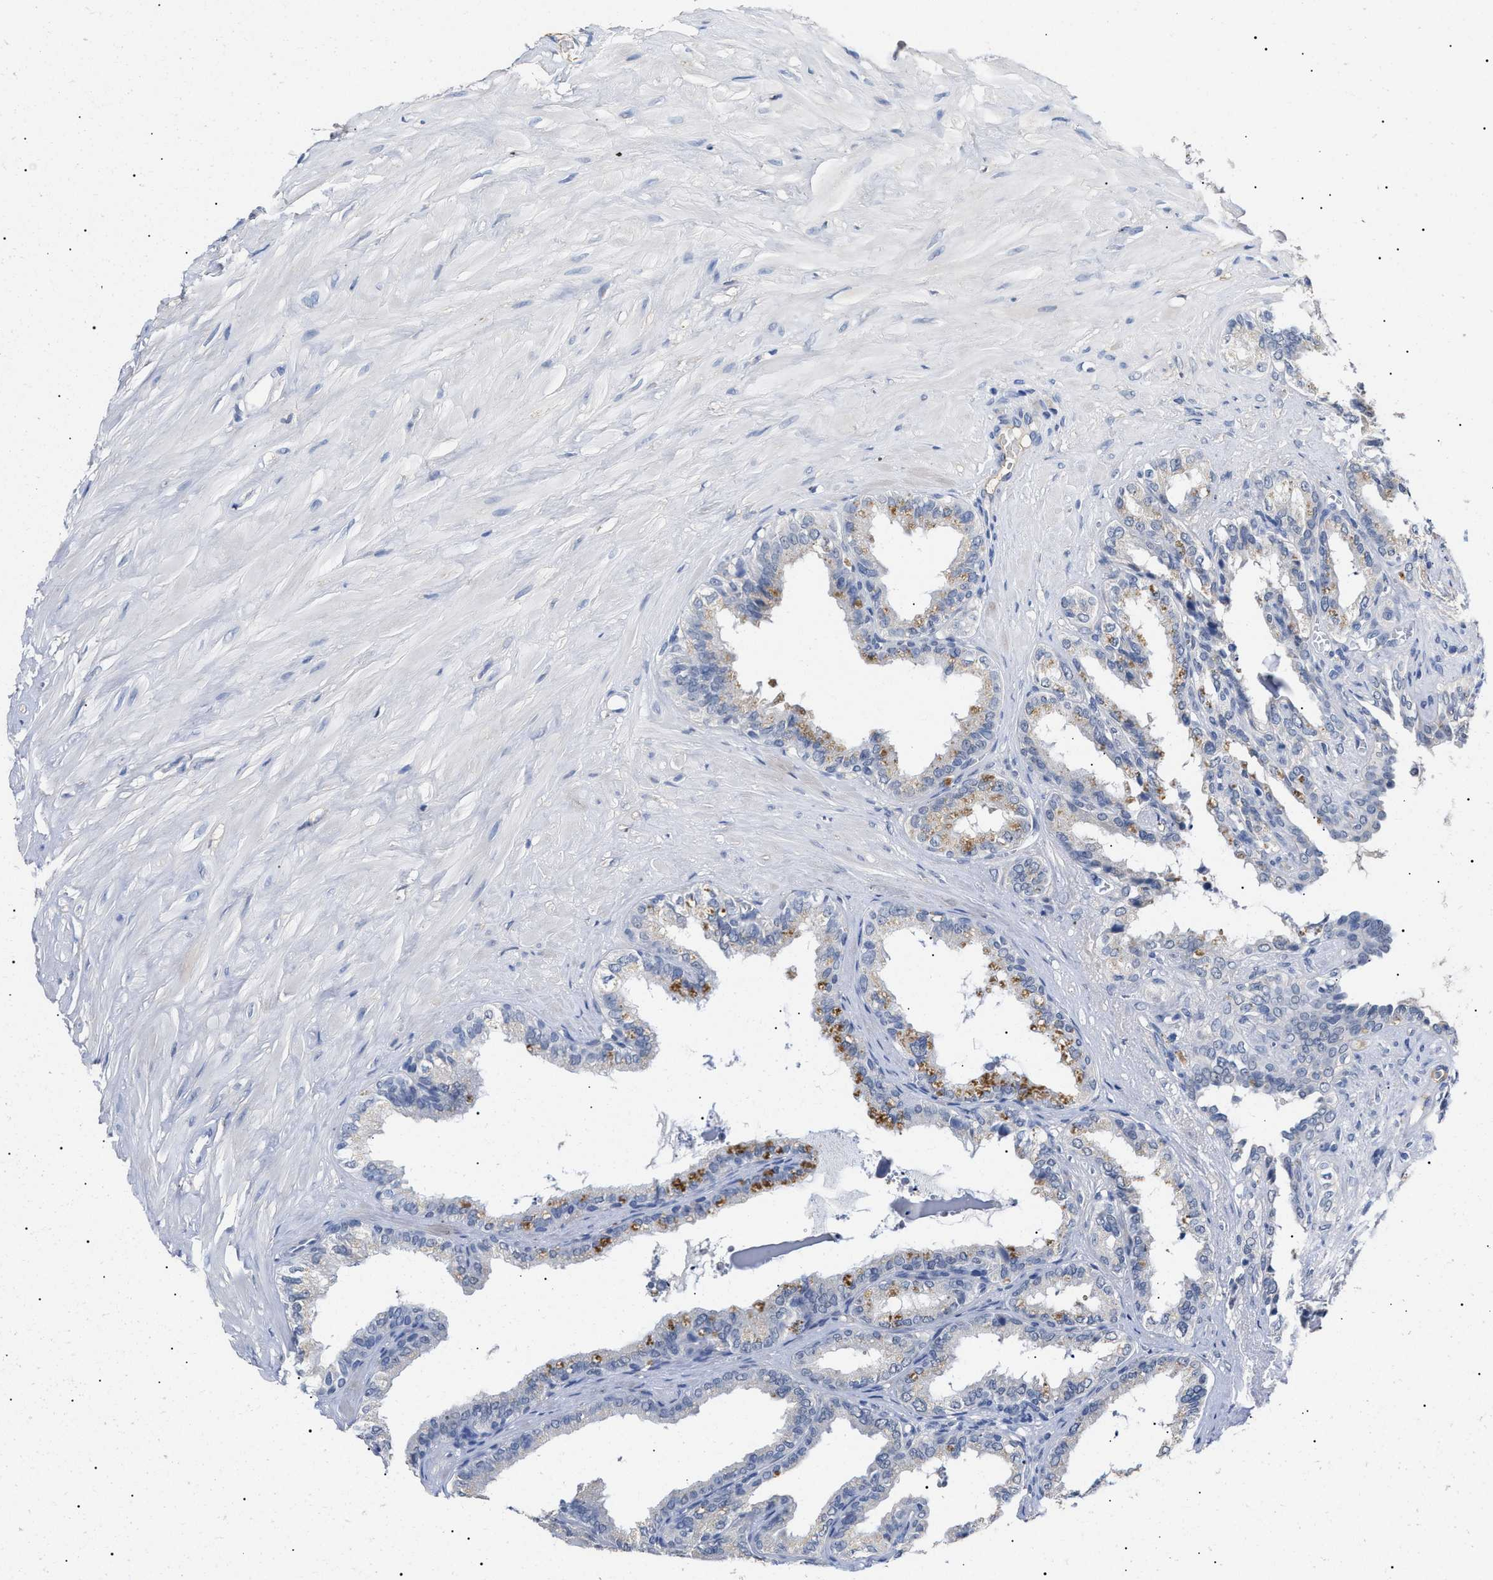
{"staining": {"intensity": "moderate", "quantity": "<25%", "location": "cytoplasmic/membranous"}, "tissue": "seminal vesicle", "cell_type": "Glandular cells", "image_type": "normal", "snomed": [{"axis": "morphology", "description": "Normal tissue, NOS"}, {"axis": "topography", "description": "Seminal veicle"}], "caption": "Benign seminal vesicle exhibits moderate cytoplasmic/membranous staining in about <25% of glandular cells, visualized by immunohistochemistry. (DAB IHC, brown staining for protein, blue staining for nuclei).", "gene": "PRRT2", "patient": {"sex": "male", "age": 64}}